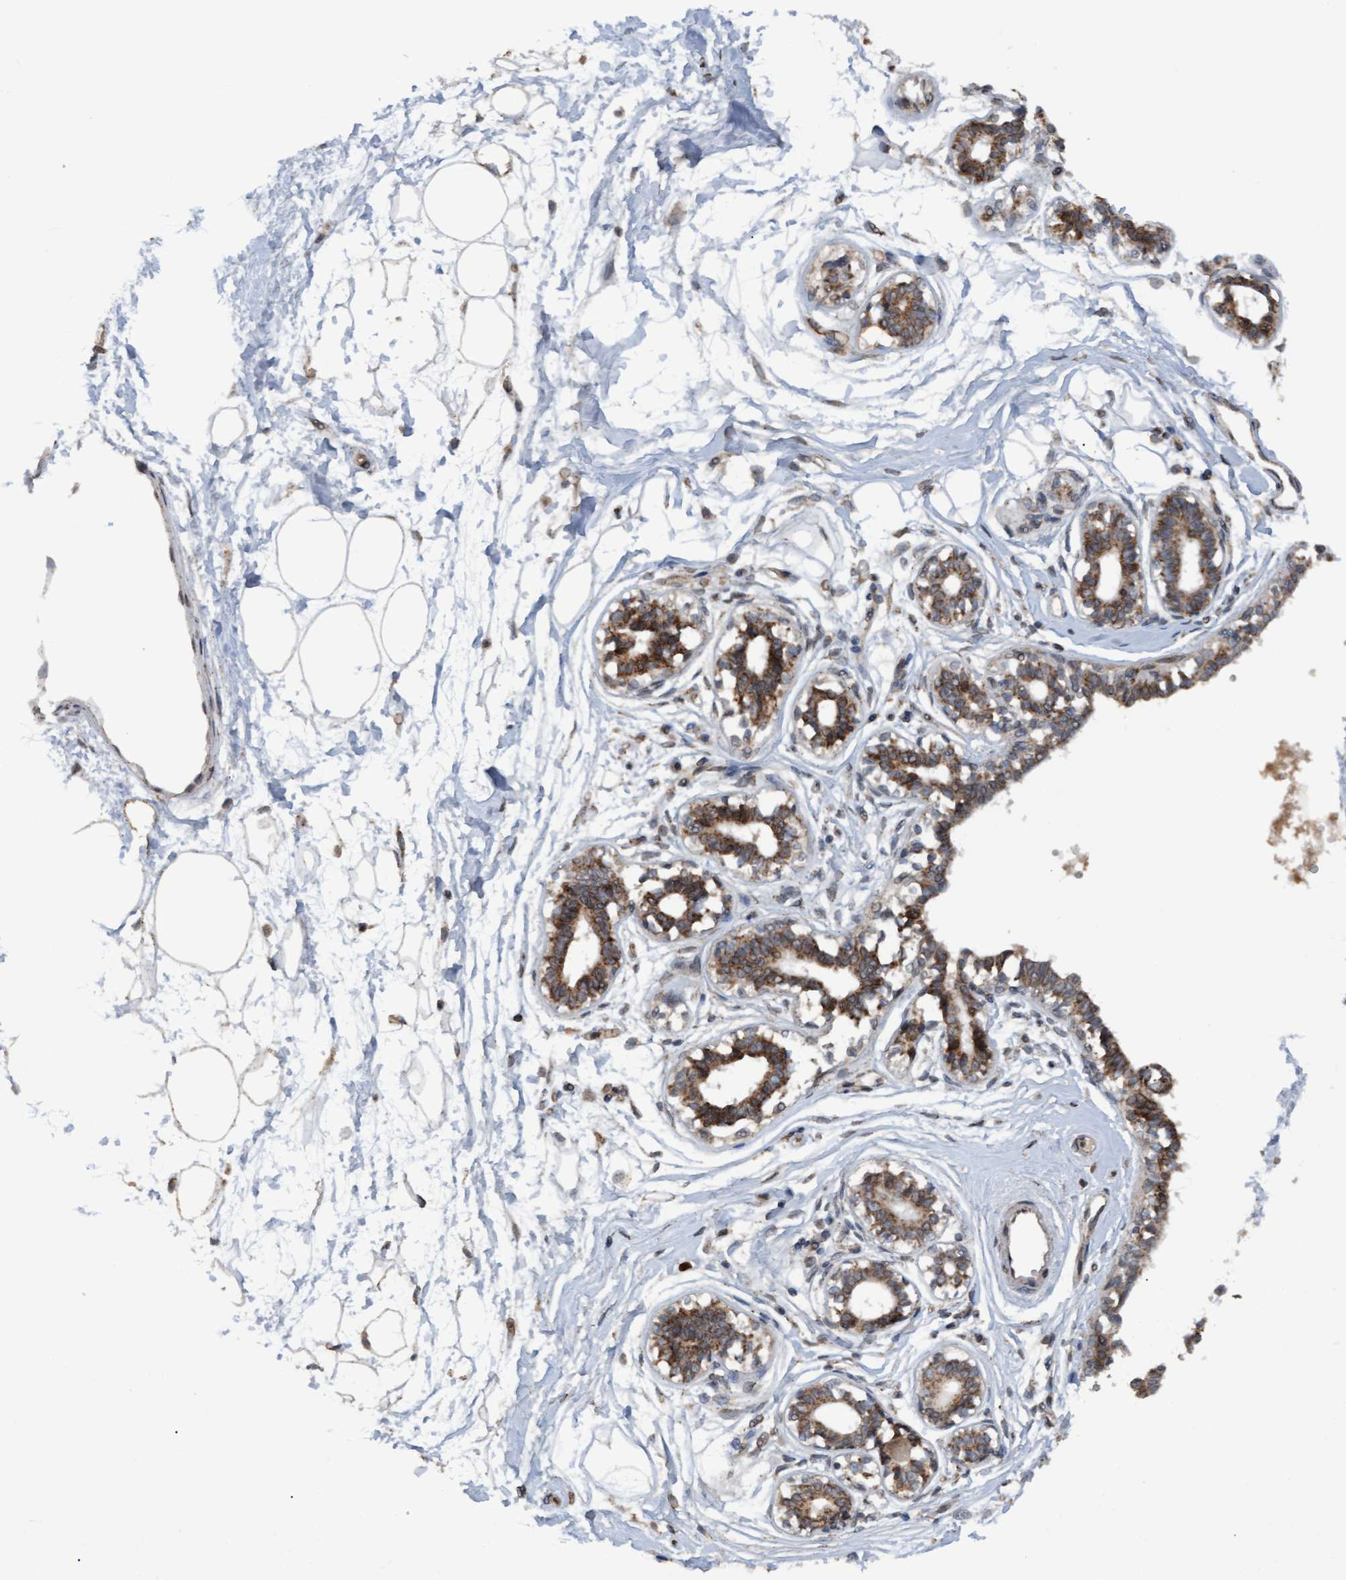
{"staining": {"intensity": "moderate", "quantity": ">75%", "location": "cytoplasmic/membranous"}, "tissue": "breast", "cell_type": "Adipocytes", "image_type": "normal", "snomed": [{"axis": "morphology", "description": "Normal tissue, NOS"}, {"axis": "topography", "description": "Breast"}], "caption": "Immunohistochemical staining of normal human breast exhibits >75% levels of moderate cytoplasmic/membranous protein staining in approximately >75% of adipocytes. (DAB (3,3'-diaminobenzidine) IHC, brown staining for protein, blue staining for nuclei).", "gene": "MGLL", "patient": {"sex": "female", "age": 45}}